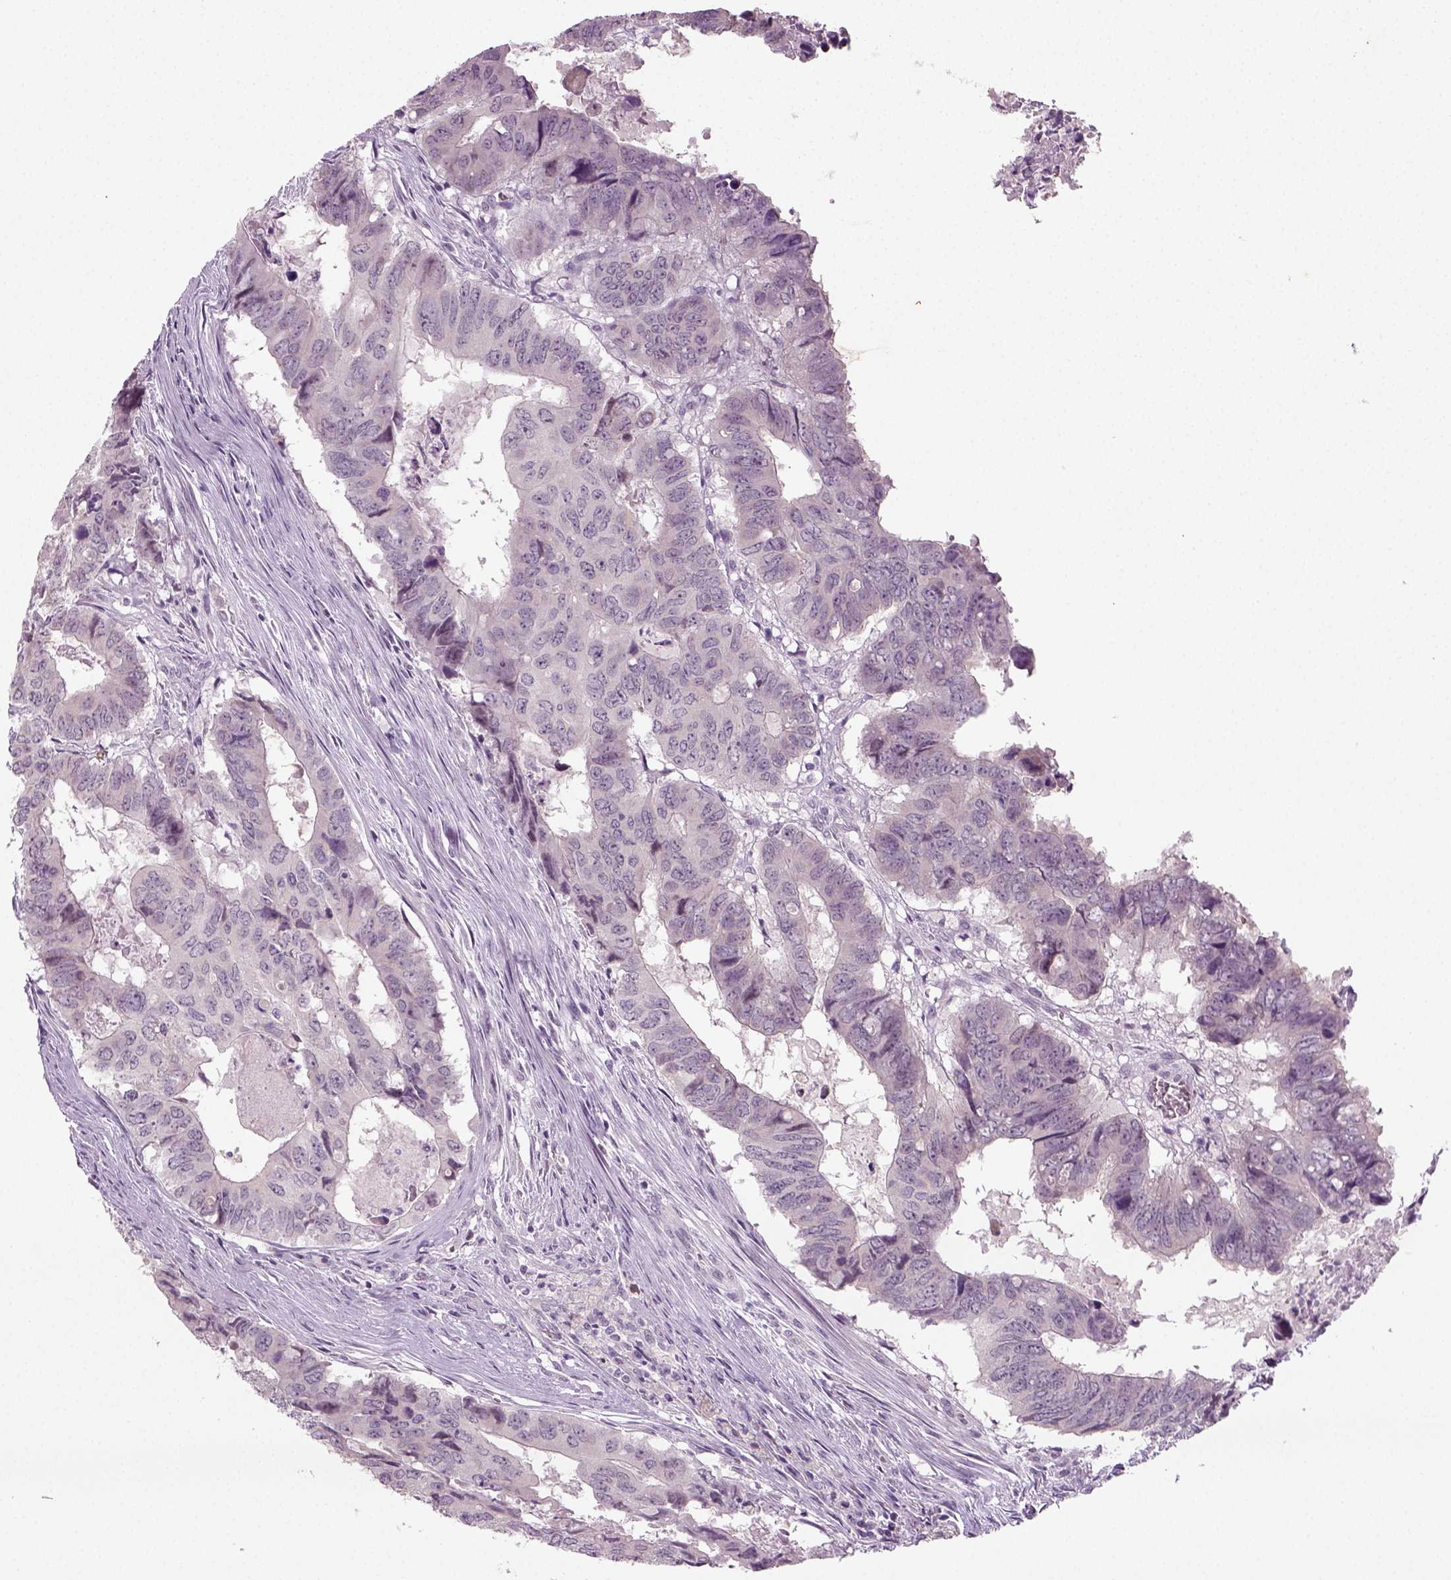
{"staining": {"intensity": "negative", "quantity": "none", "location": "none"}, "tissue": "colorectal cancer", "cell_type": "Tumor cells", "image_type": "cancer", "snomed": [{"axis": "morphology", "description": "Adenocarcinoma, NOS"}, {"axis": "topography", "description": "Colon"}], "caption": "IHC histopathology image of colorectal cancer (adenocarcinoma) stained for a protein (brown), which exhibits no expression in tumor cells.", "gene": "SYNGAP1", "patient": {"sex": "male", "age": 79}}